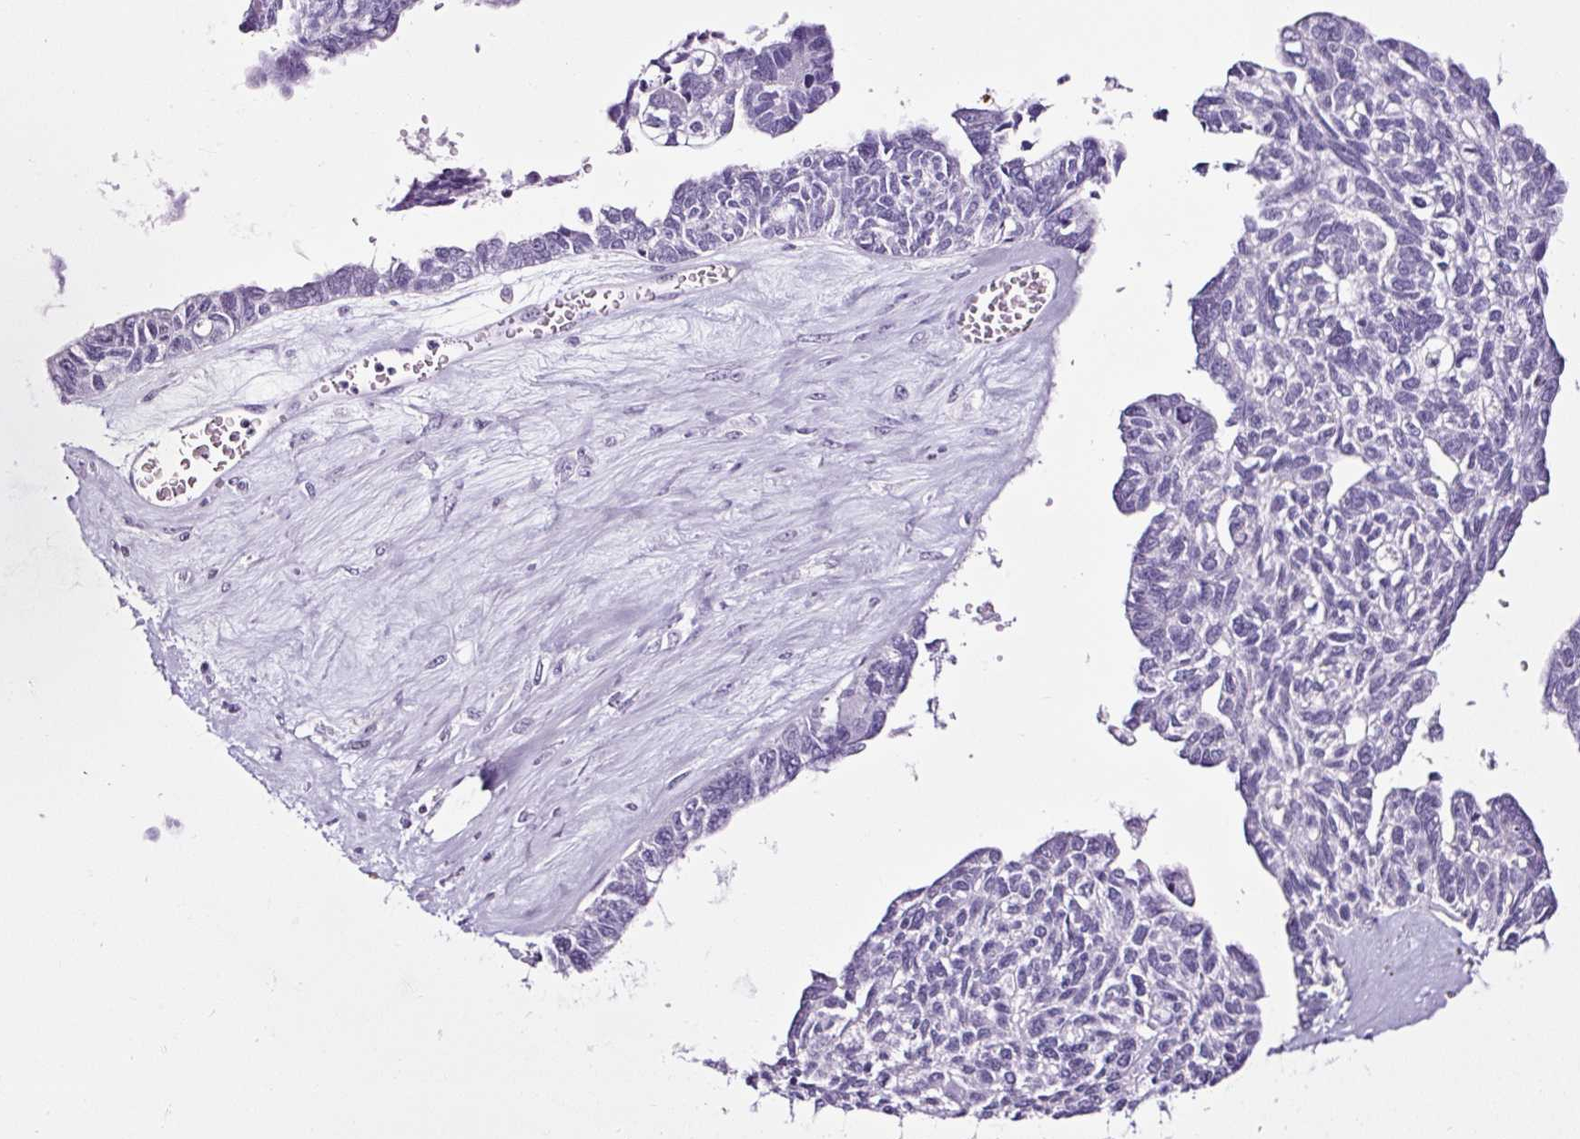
{"staining": {"intensity": "negative", "quantity": "none", "location": "none"}, "tissue": "ovarian cancer", "cell_type": "Tumor cells", "image_type": "cancer", "snomed": [{"axis": "morphology", "description": "Cystadenocarcinoma, serous, NOS"}, {"axis": "topography", "description": "Ovary"}], "caption": "High power microscopy image of an immunohistochemistry histopathology image of serous cystadenocarcinoma (ovarian), revealing no significant staining in tumor cells.", "gene": "NPHS2", "patient": {"sex": "female", "age": 79}}